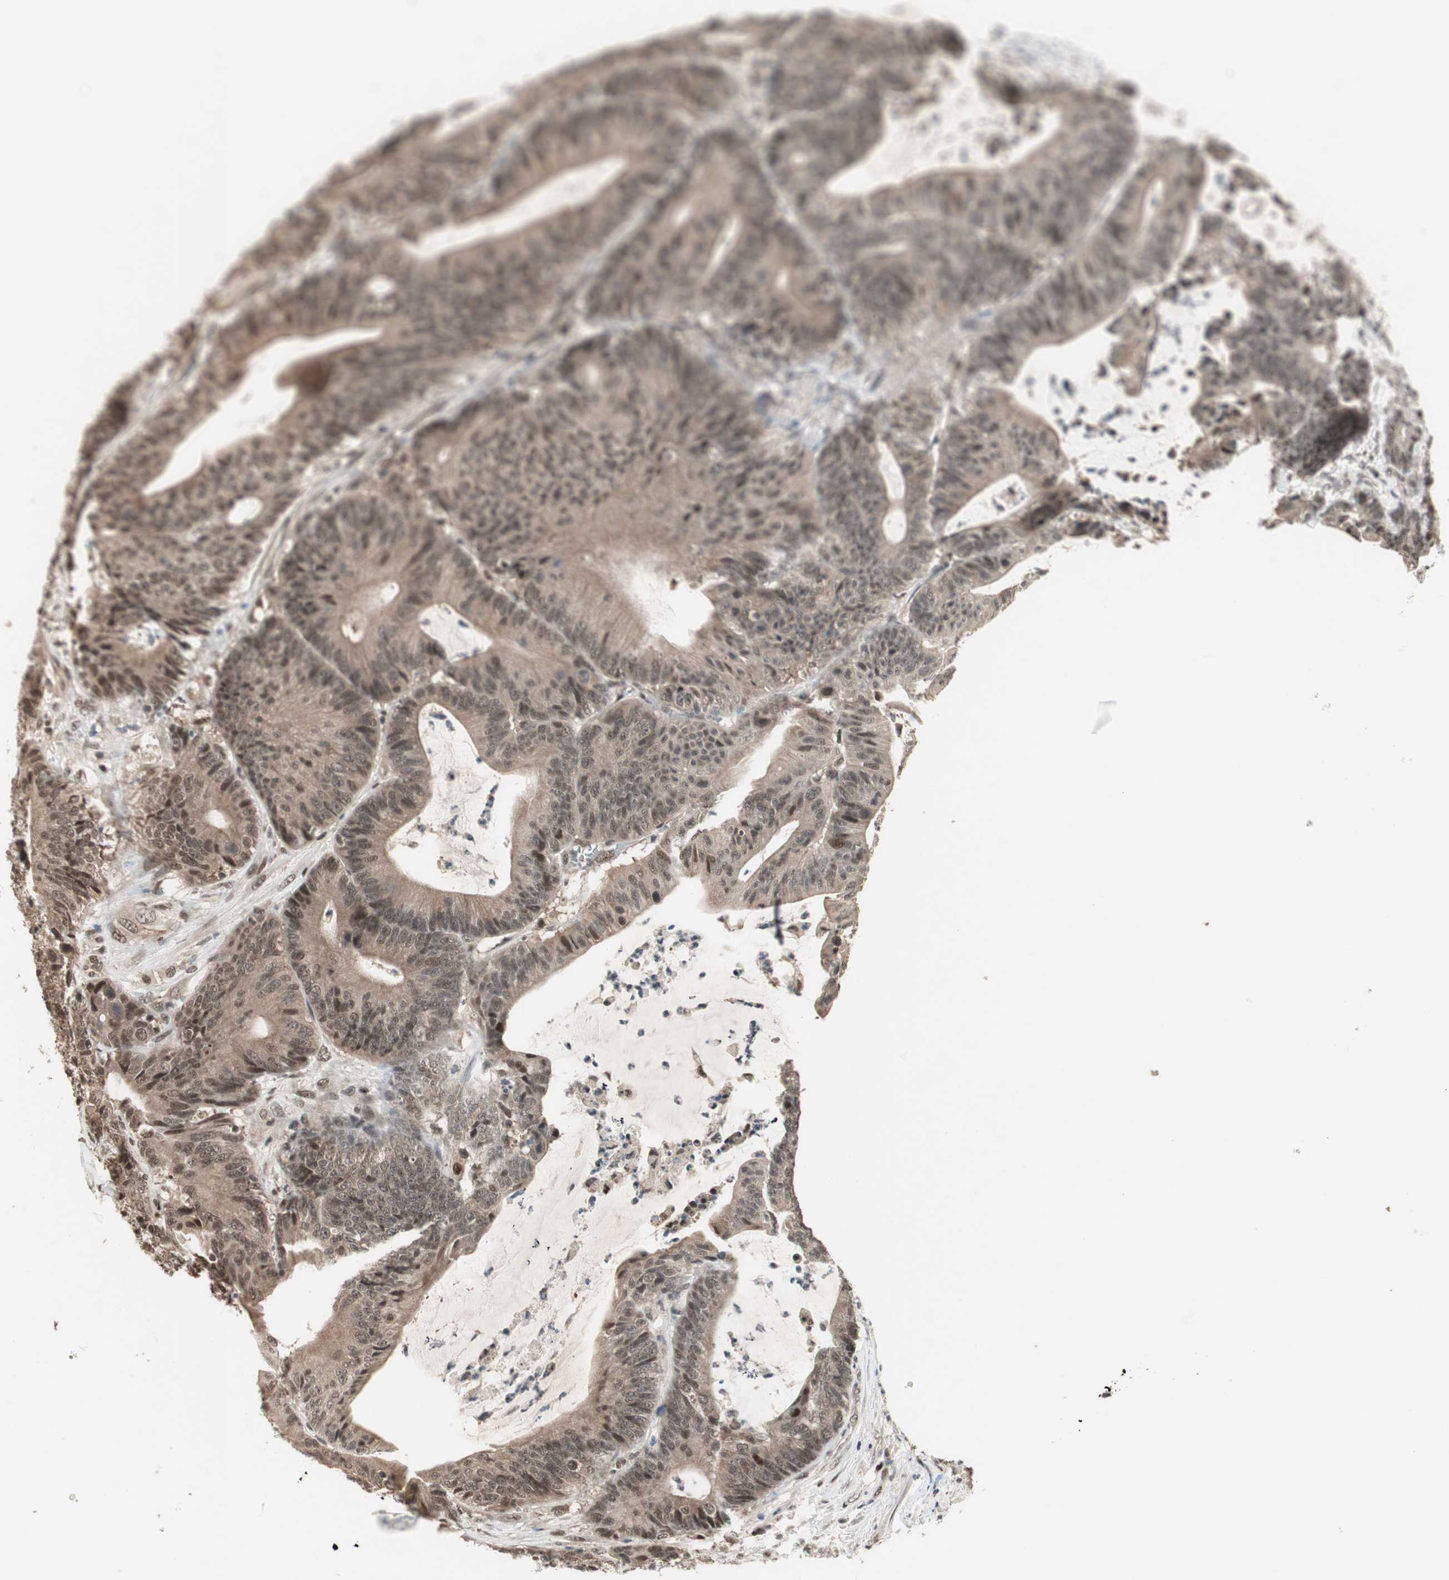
{"staining": {"intensity": "weak", "quantity": ">75%", "location": "cytoplasmic/membranous,nuclear"}, "tissue": "colorectal cancer", "cell_type": "Tumor cells", "image_type": "cancer", "snomed": [{"axis": "morphology", "description": "Adenocarcinoma, NOS"}, {"axis": "topography", "description": "Colon"}], "caption": "Colorectal adenocarcinoma stained for a protein (brown) reveals weak cytoplasmic/membranous and nuclear positive positivity in approximately >75% of tumor cells.", "gene": "ZNF701", "patient": {"sex": "female", "age": 84}}